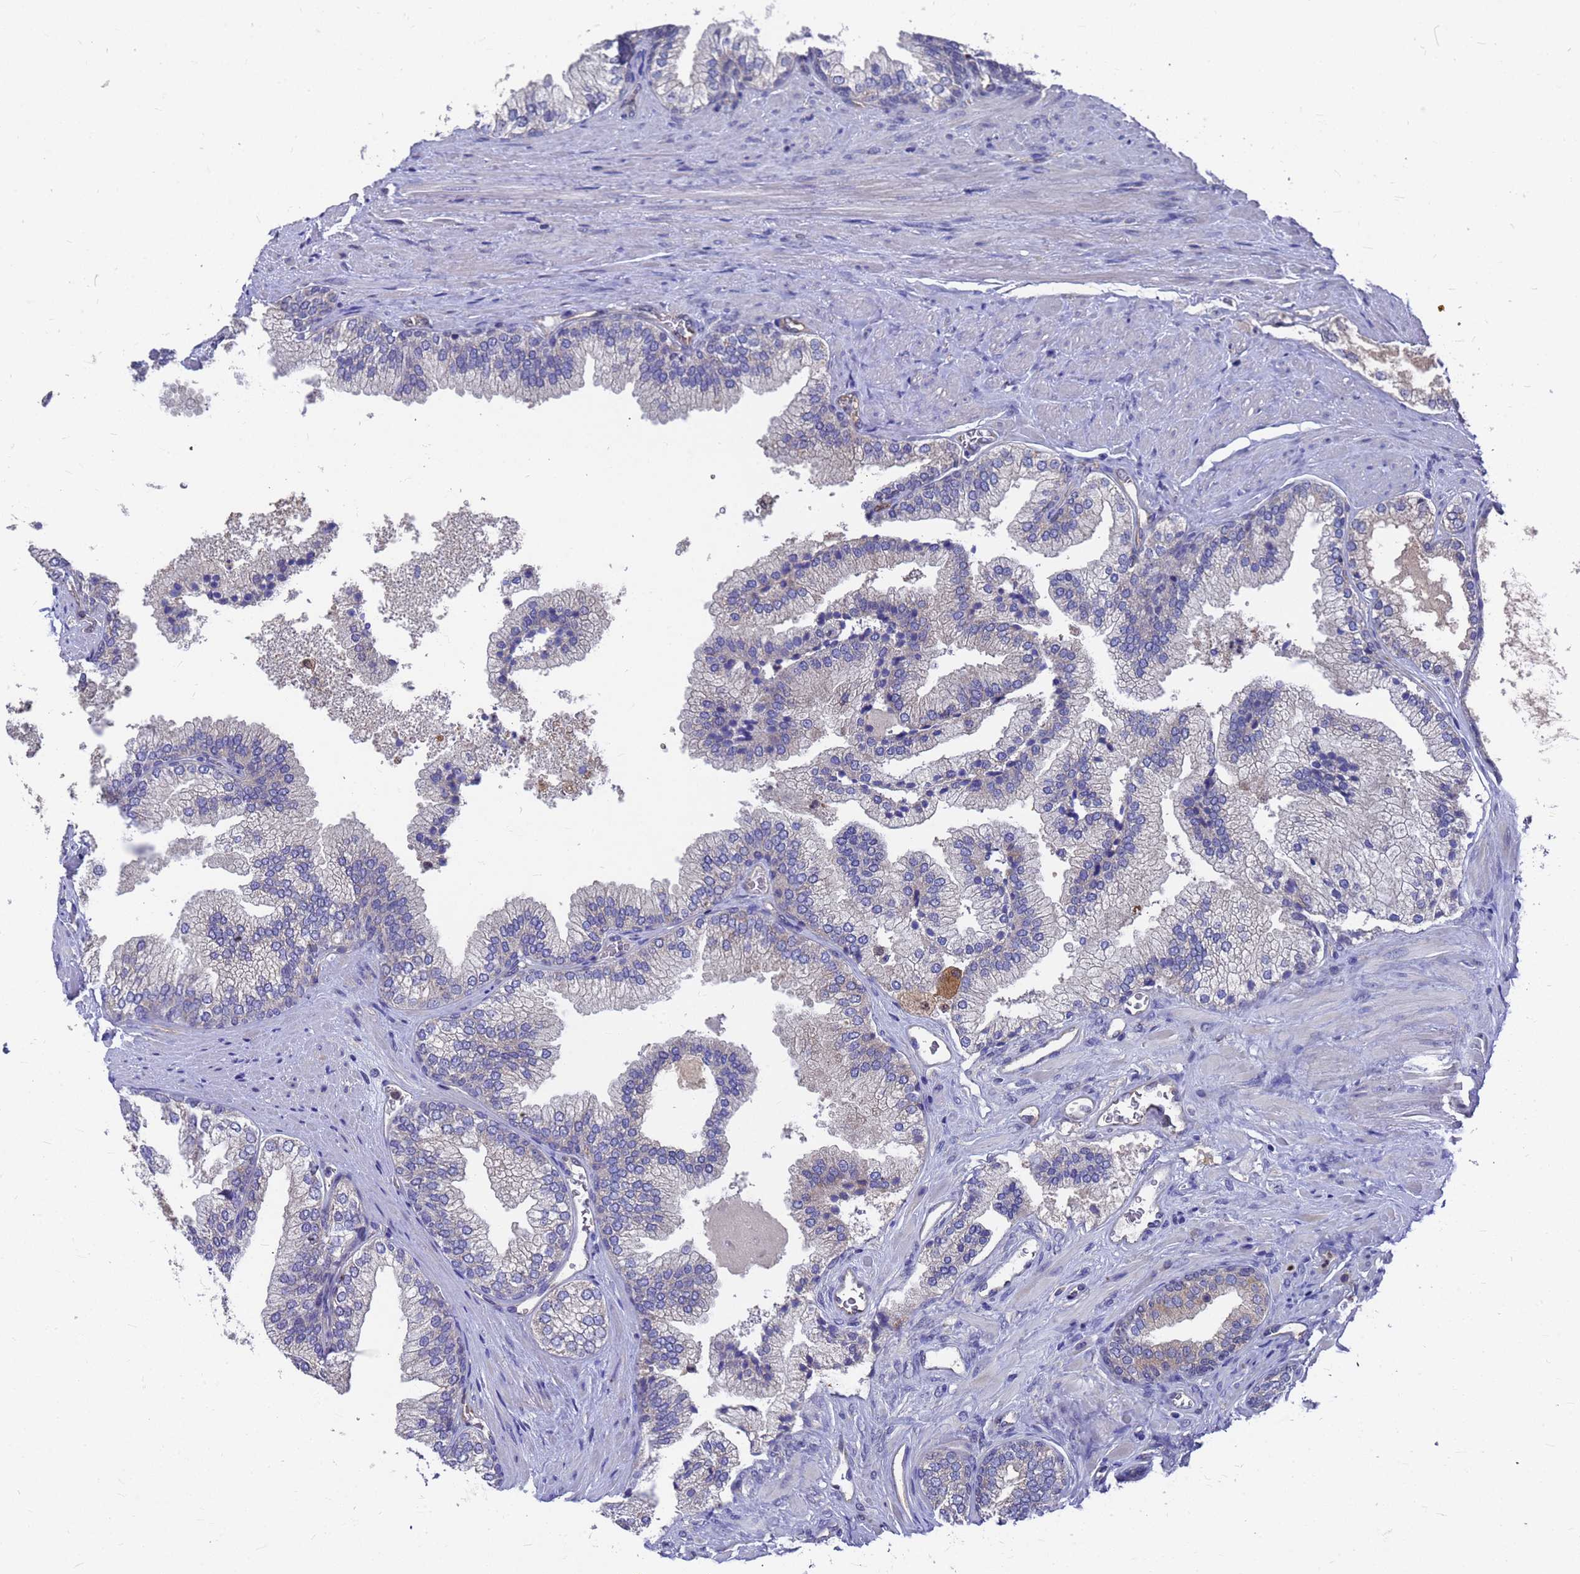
{"staining": {"intensity": "weak", "quantity": "<25%", "location": "cytoplasmic/membranous"}, "tissue": "prostate", "cell_type": "Glandular cells", "image_type": "normal", "snomed": [{"axis": "morphology", "description": "Normal tissue, NOS"}, {"axis": "topography", "description": "Prostate"}], "caption": "This image is of benign prostate stained with immunohistochemistry (IHC) to label a protein in brown with the nuclei are counter-stained blue. There is no expression in glandular cells.", "gene": "SLC35E2B", "patient": {"sex": "male", "age": 76}}